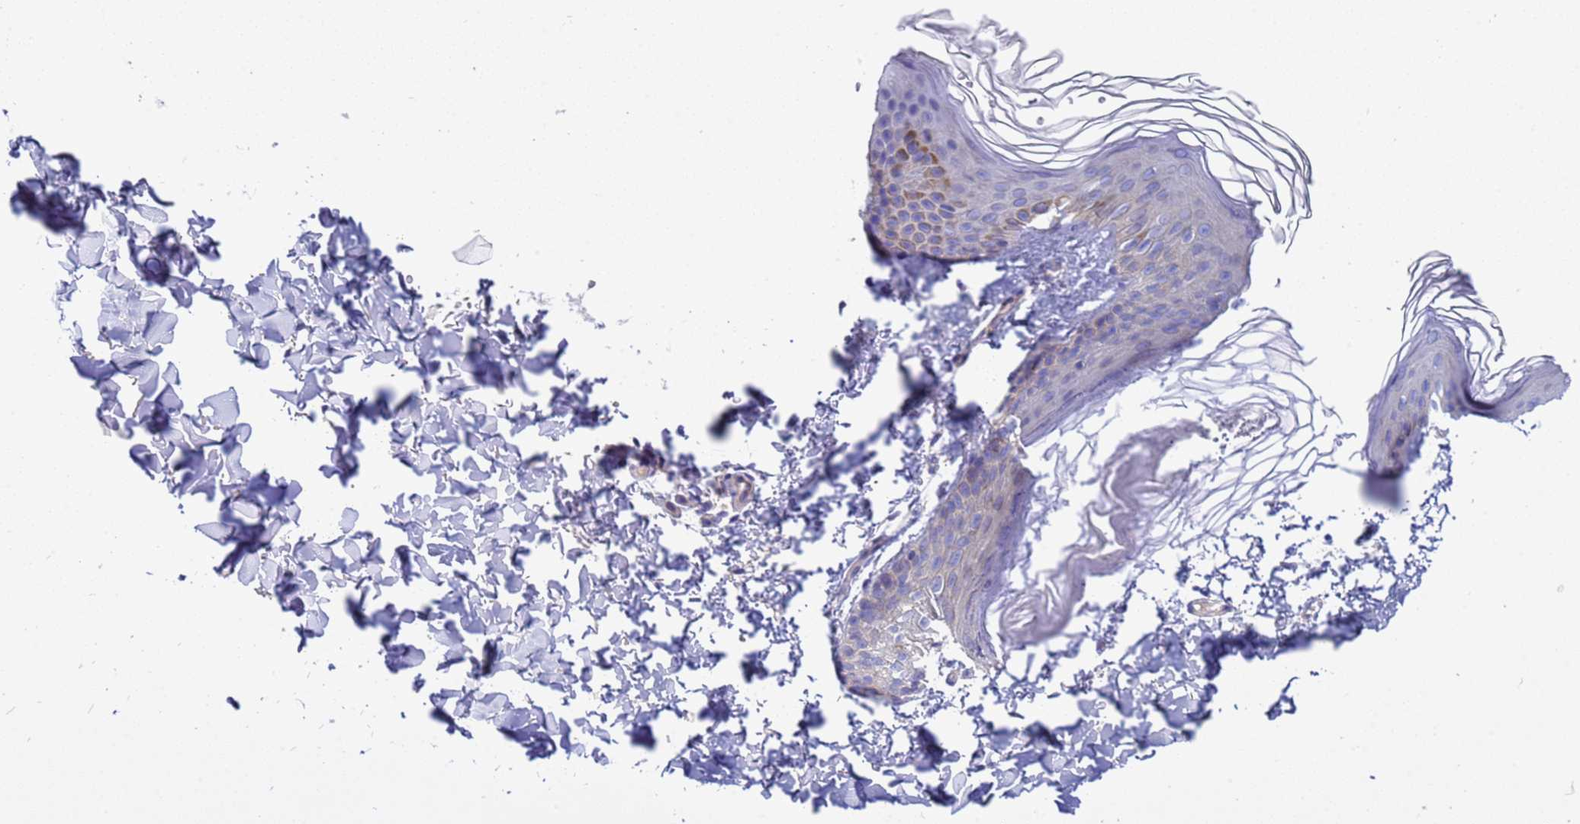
{"staining": {"intensity": "negative", "quantity": "none", "location": "none"}, "tissue": "skin", "cell_type": "Fibroblasts", "image_type": "normal", "snomed": [{"axis": "morphology", "description": "Normal tissue, NOS"}, {"axis": "topography", "description": "Skin"}], "caption": "Immunohistochemistry histopathology image of unremarkable skin: skin stained with DAB displays no significant protein staining in fibroblasts.", "gene": "RC3H2", "patient": {"sex": "female", "age": 58}}